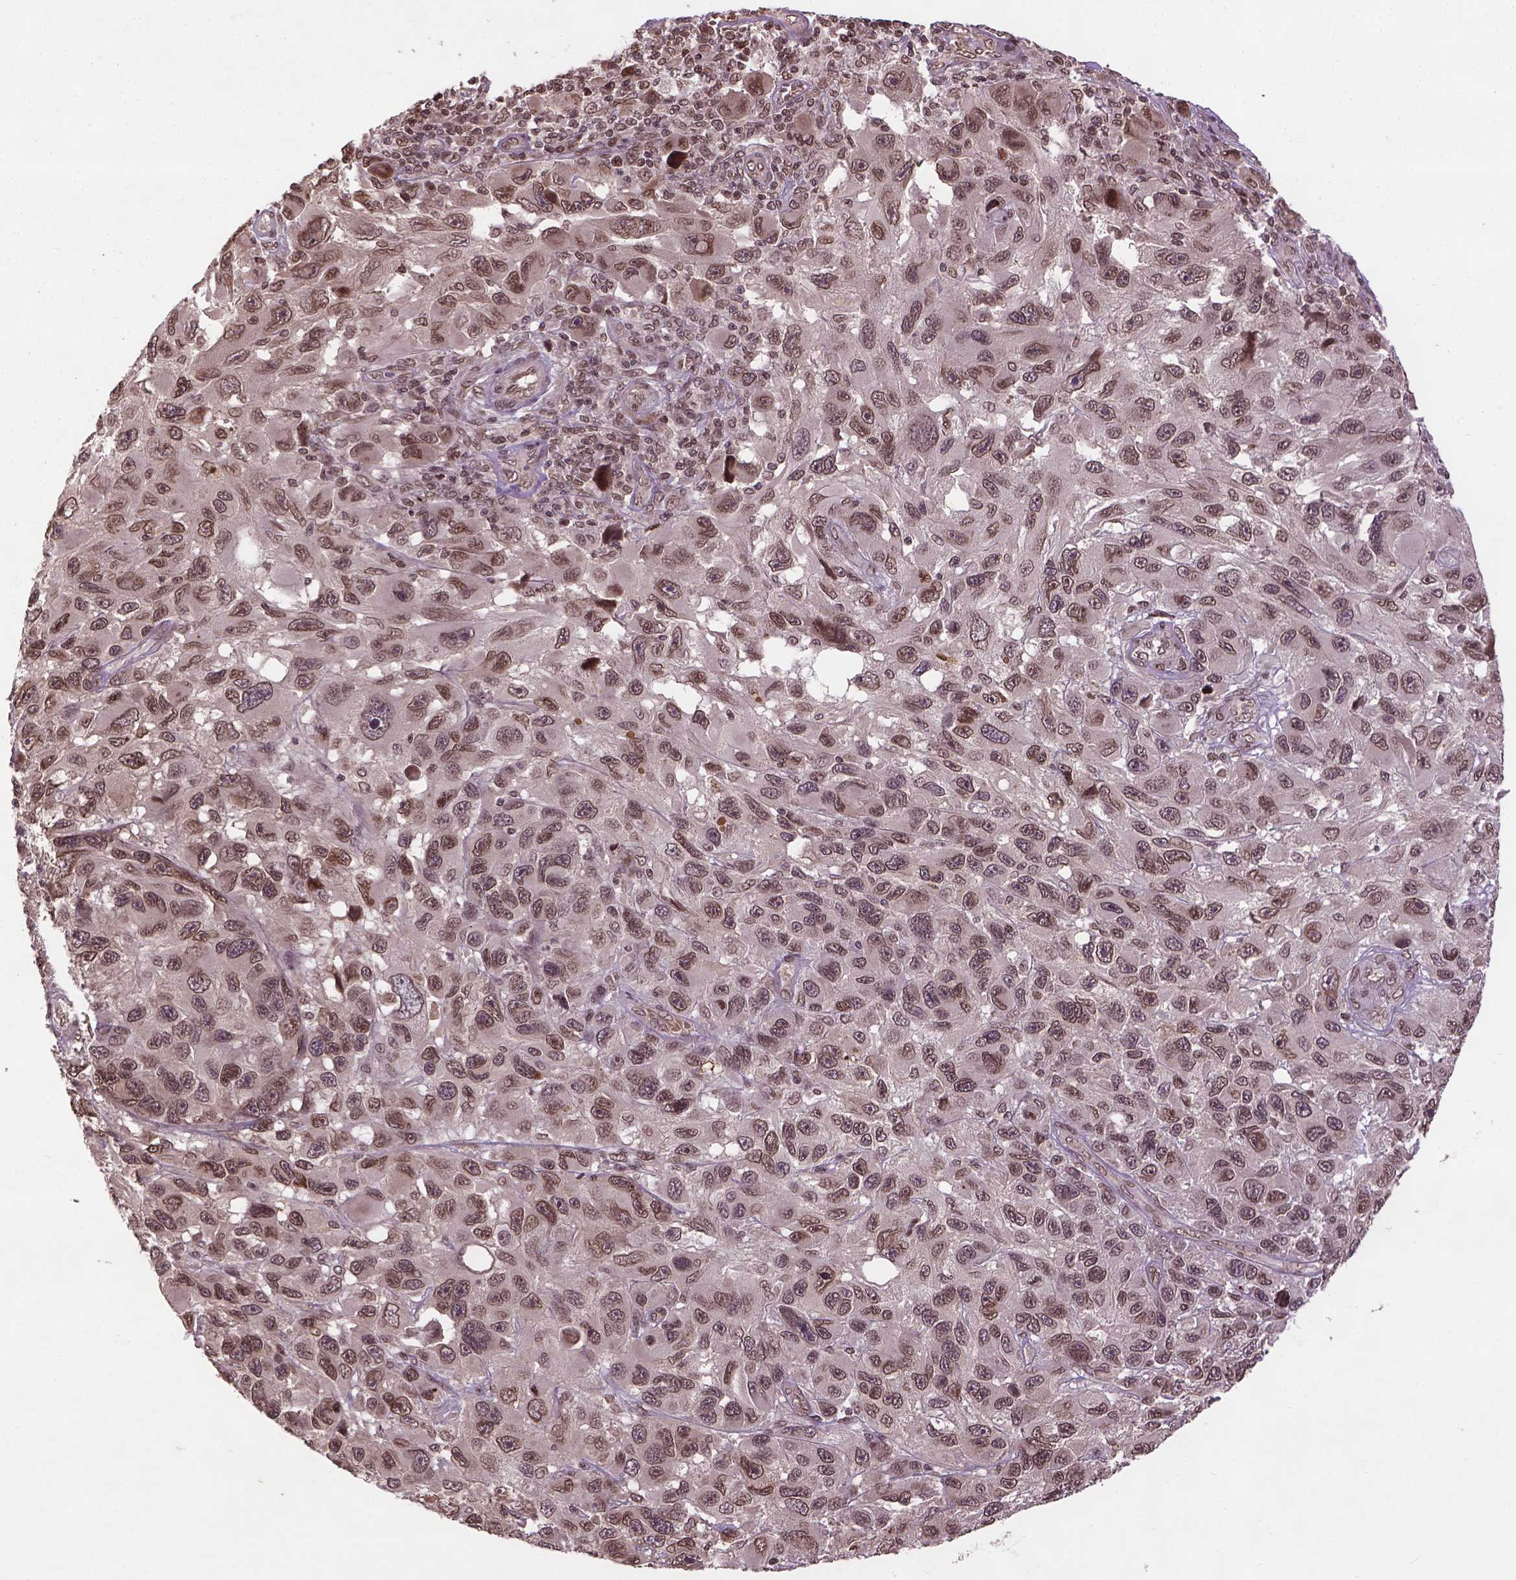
{"staining": {"intensity": "moderate", "quantity": ">75%", "location": "nuclear"}, "tissue": "melanoma", "cell_type": "Tumor cells", "image_type": "cancer", "snomed": [{"axis": "morphology", "description": "Malignant melanoma, NOS"}, {"axis": "topography", "description": "Skin"}], "caption": "DAB (3,3'-diaminobenzidine) immunohistochemical staining of melanoma shows moderate nuclear protein staining in approximately >75% of tumor cells.", "gene": "BANF1", "patient": {"sex": "male", "age": 53}}